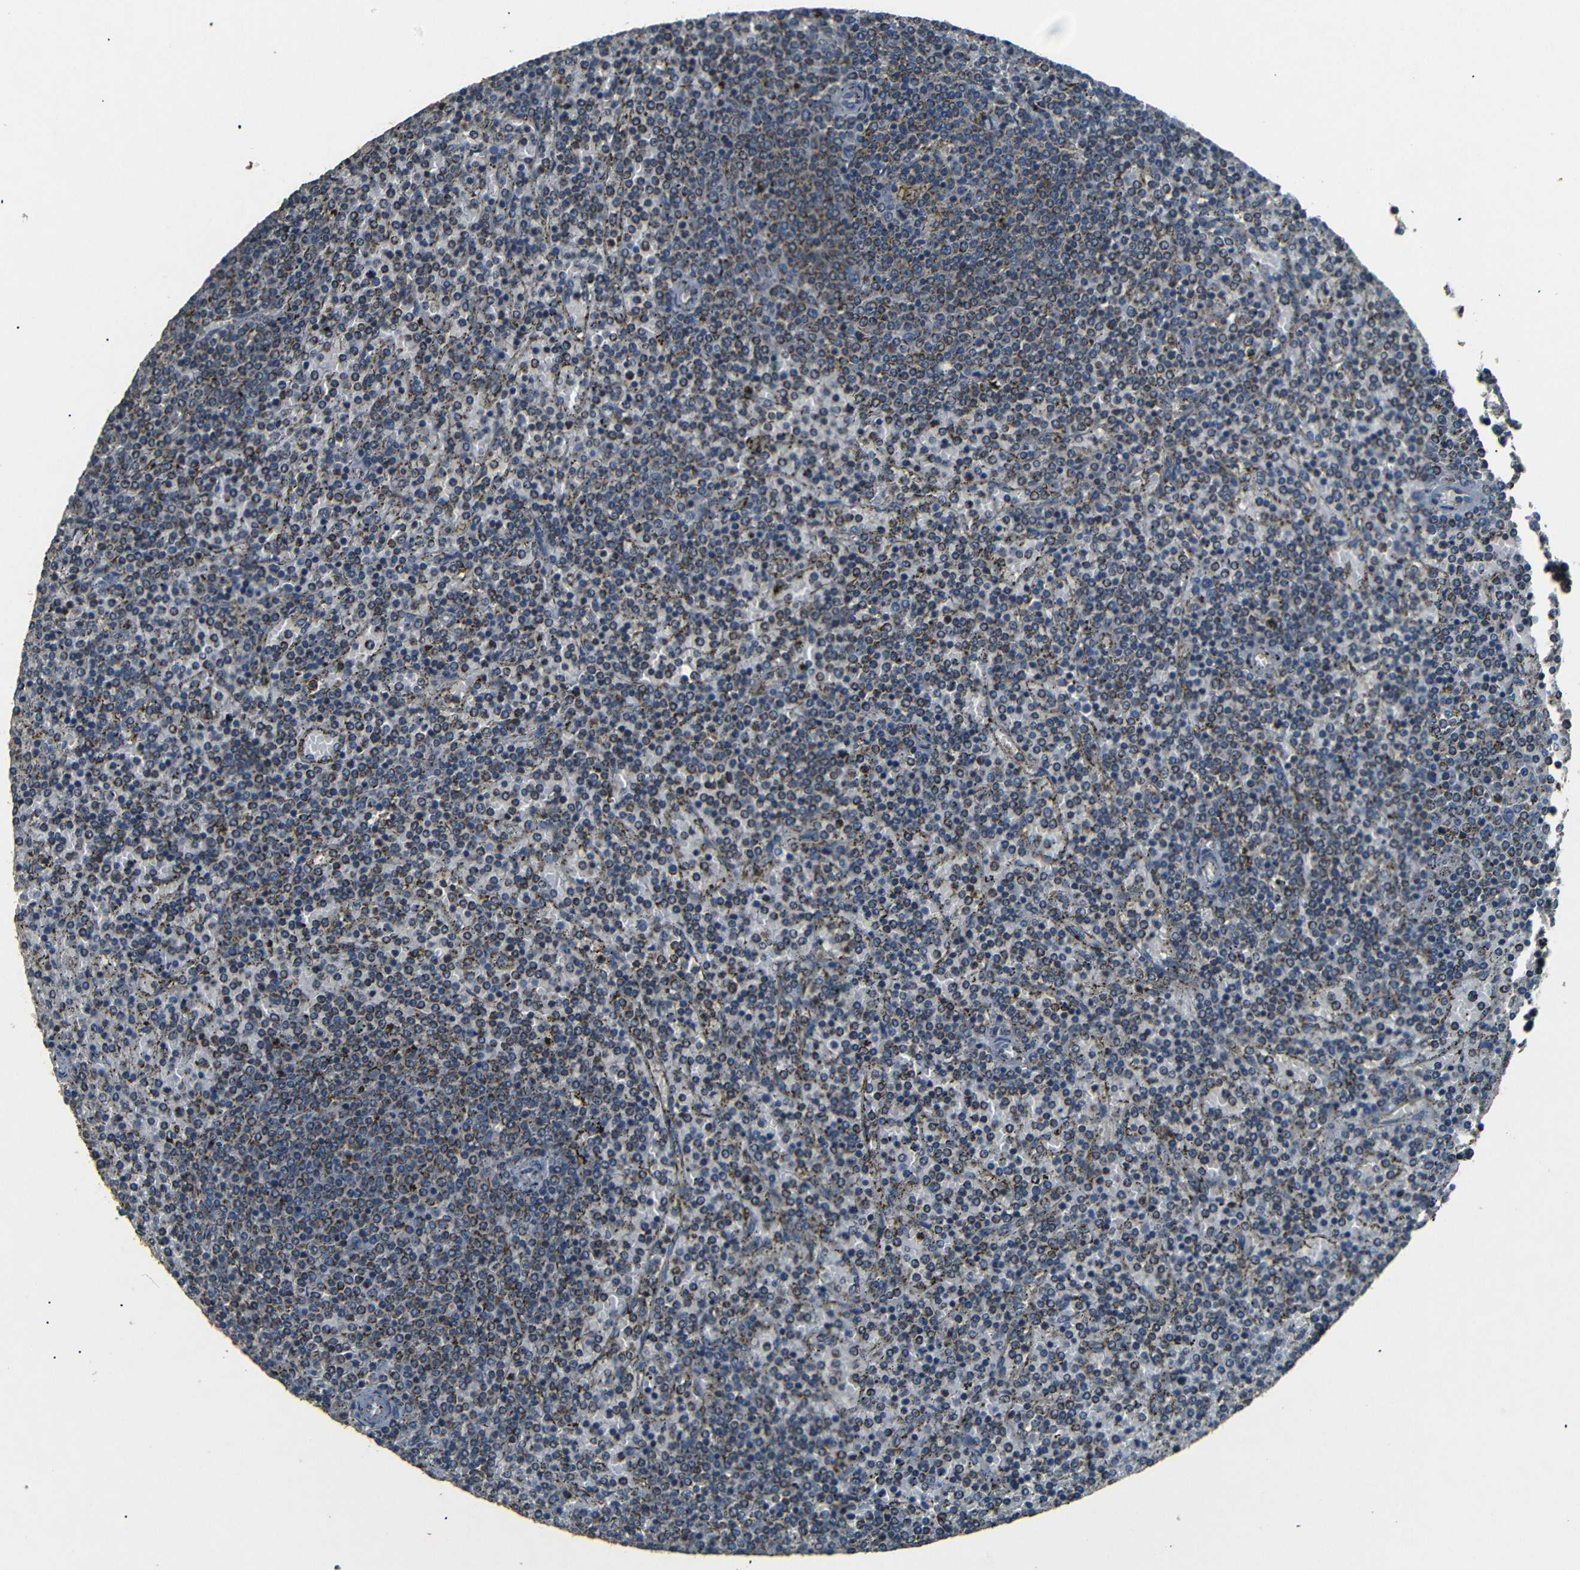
{"staining": {"intensity": "moderate", "quantity": "25%-75%", "location": "cytoplasmic/membranous"}, "tissue": "lymphoma", "cell_type": "Tumor cells", "image_type": "cancer", "snomed": [{"axis": "morphology", "description": "Malignant lymphoma, non-Hodgkin's type, Low grade"}, {"axis": "topography", "description": "Spleen"}], "caption": "Protein positivity by immunohistochemistry (IHC) reveals moderate cytoplasmic/membranous positivity in approximately 25%-75% of tumor cells in malignant lymphoma, non-Hodgkin's type (low-grade). (DAB (3,3'-diaminobenzidine) IHC, brown staining for protein, blue staining for nuclei).", "gene": "NETO2", "patient": {"sex": "female", "age": 77}}